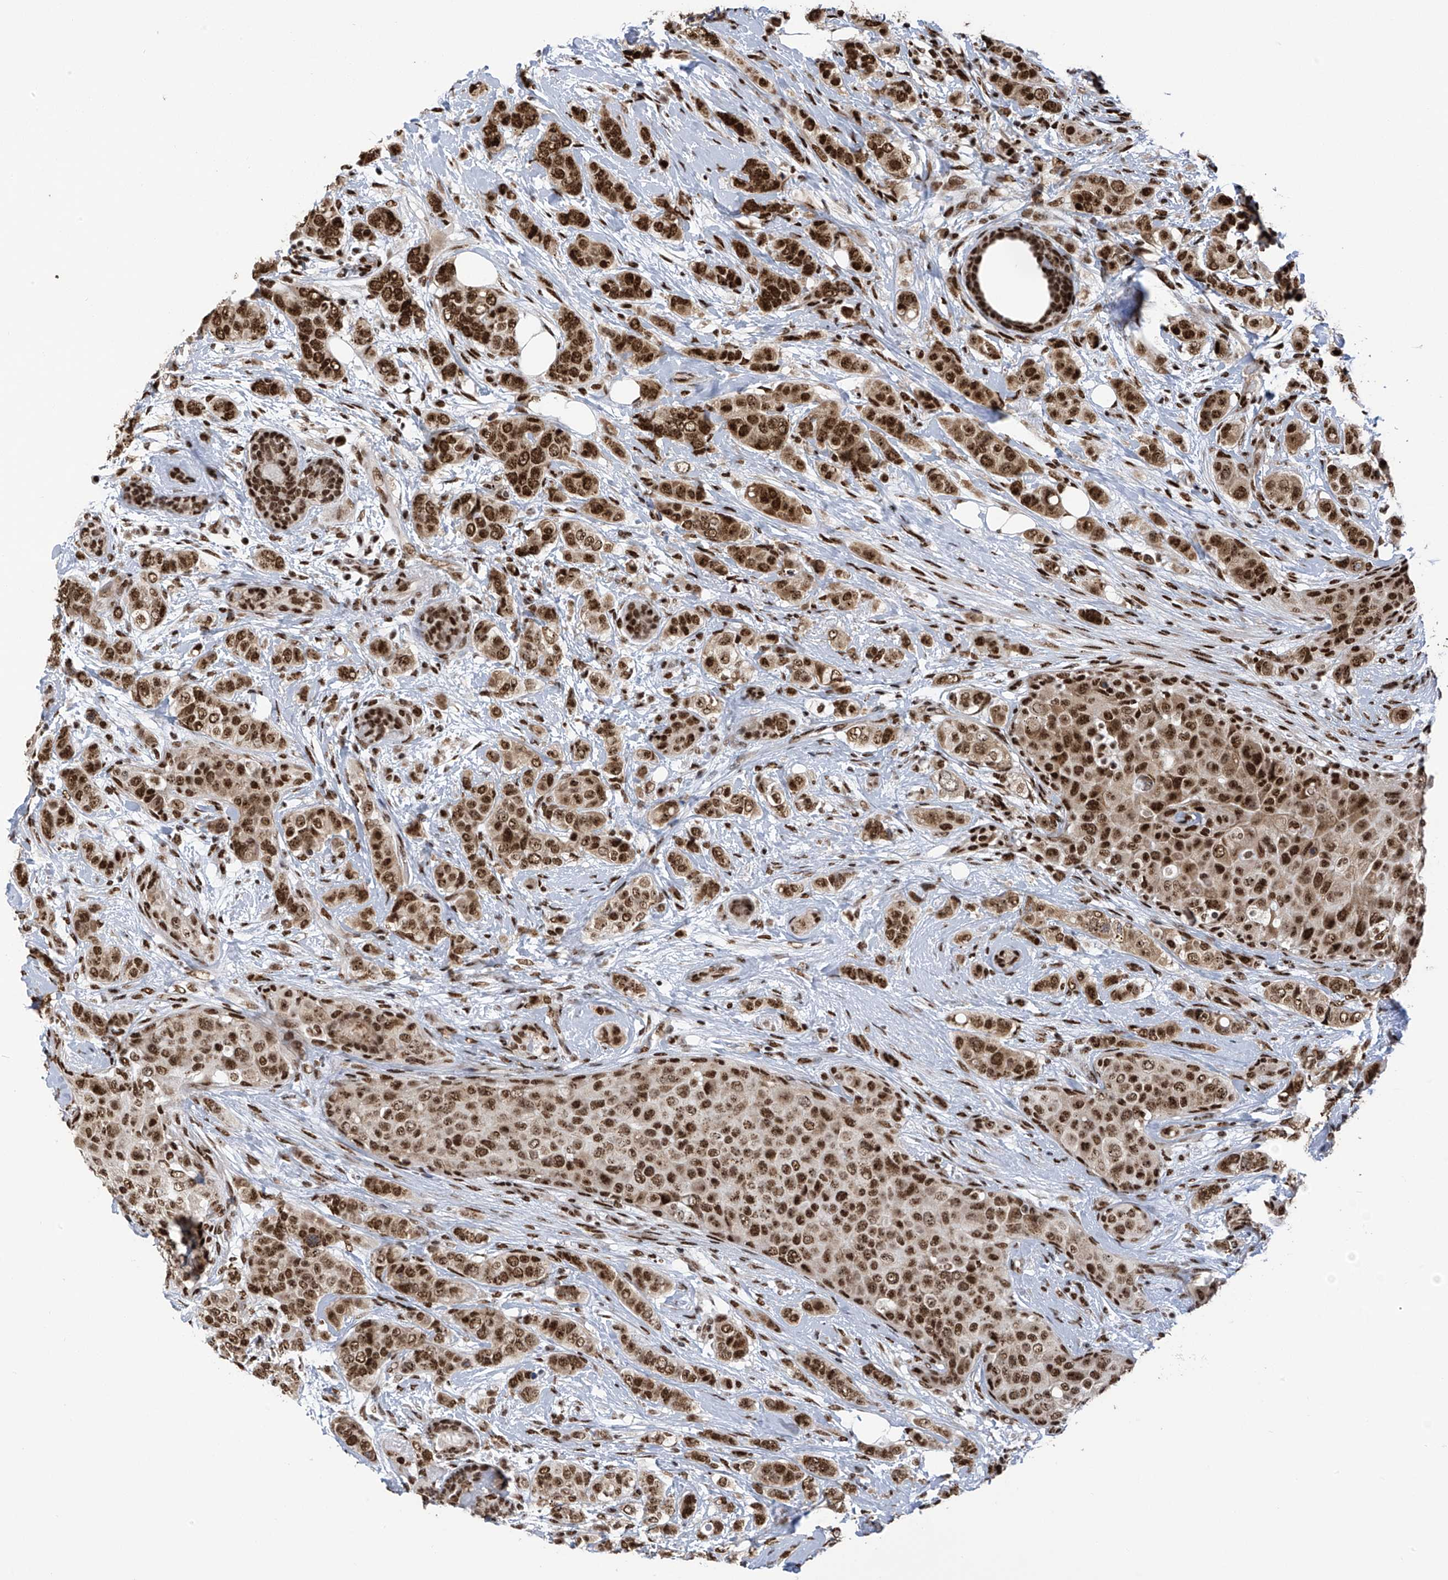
{"staining": {"intensity": "strong", "quantity": ">75%", "location": "cytoplasmic/membranous,nuclear"}, "tissue": "breast cancer", "cell_type": "Tumor cells", "image_type": "cancer", "snomed": [{"axis": "morphology", "description": "Lobular carcinoma"}, {"axis": "topography", "description": "Breast"}], "caption": "Immunohistochemistry histopathology image of human lobular carcinoma (breast) stained for a protein (brown), which reveals high levels of strong cytoplasmic/membranous and nuclear positivity in approximately >75% of tumor cells.", "gene": "APLF", "patient": {"sex": "female", "age": 51}}